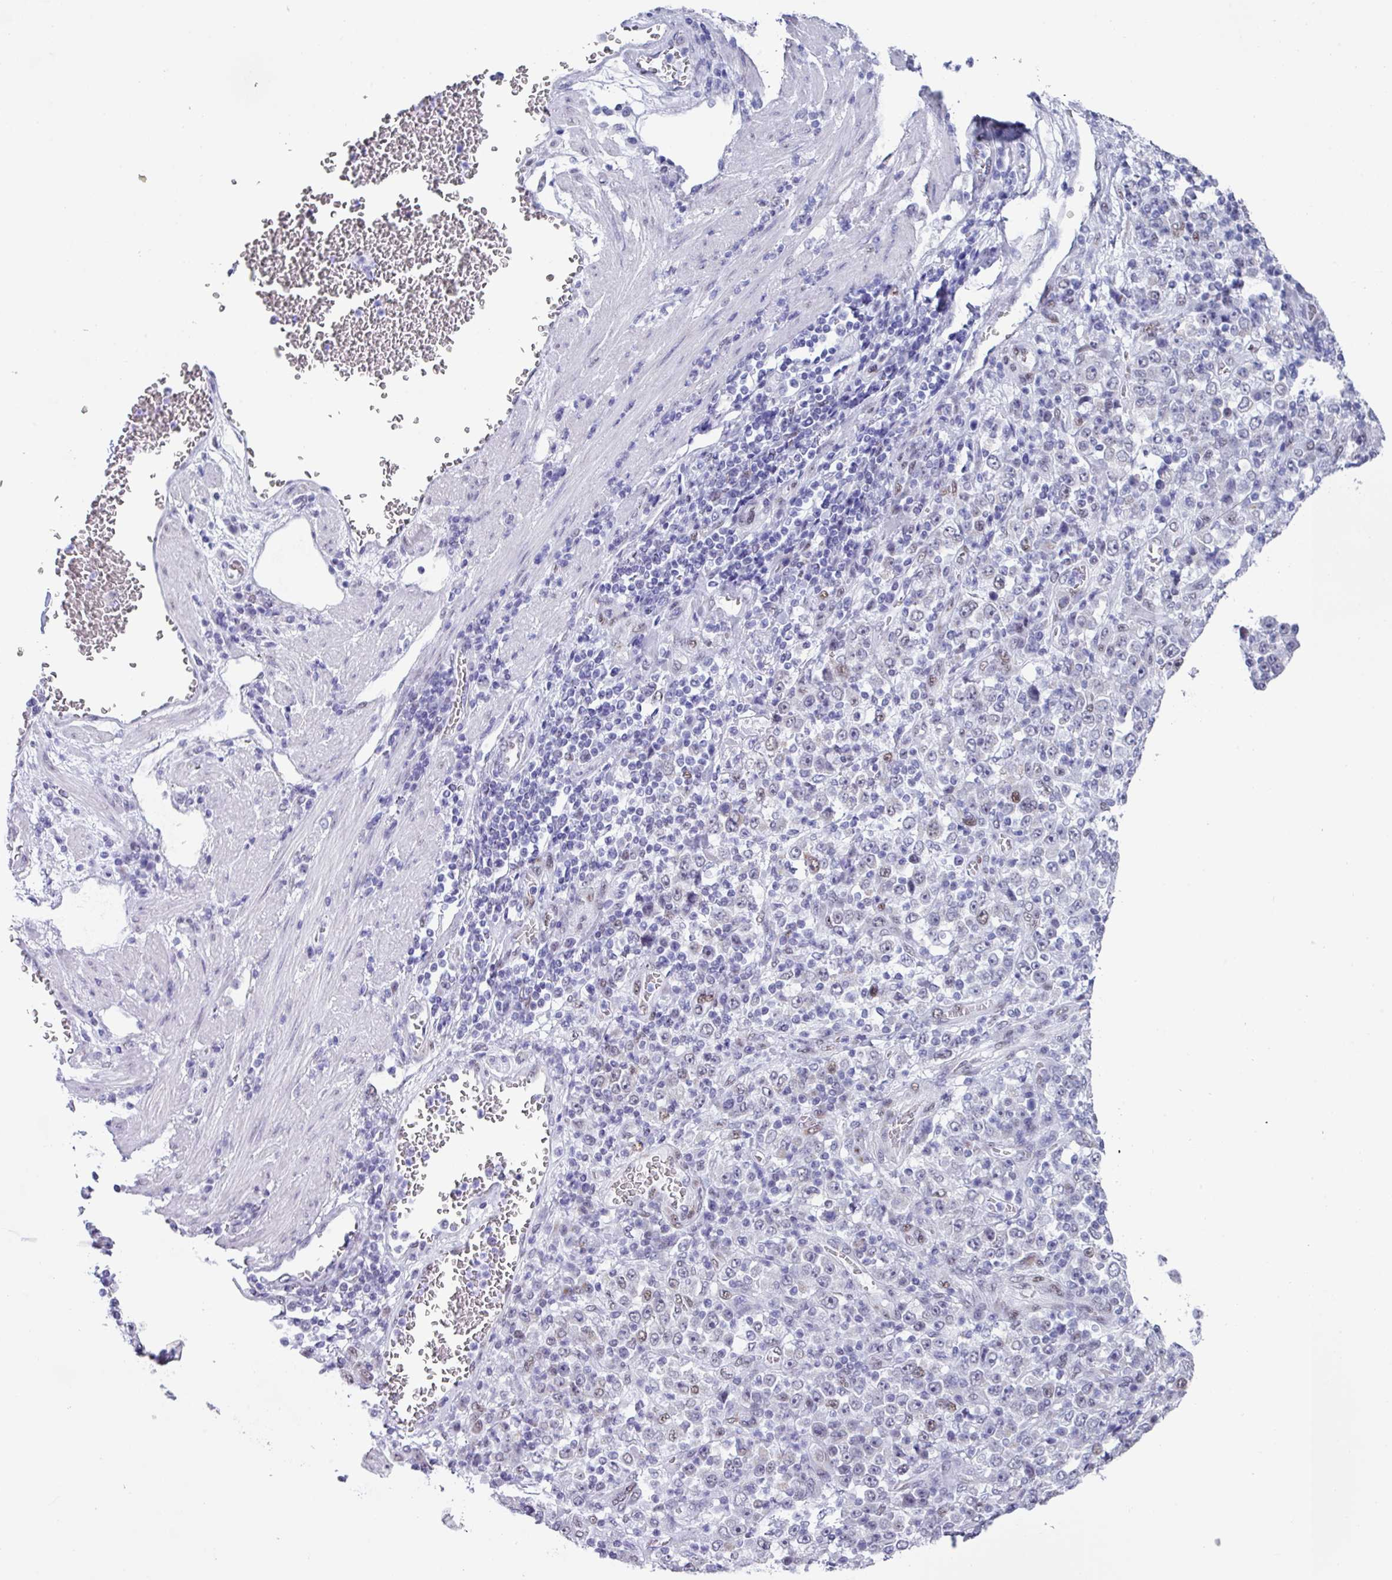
{"staining": {"intensity": "moderate", "quantity": "<25%", "location": "nuclear"}, "tissue": "stomach cancer", "cell_type": "Tumor cells", "image_type": "cancer", "snomed": [{"axis": "morphology", "description": "Normal tissue, NOS"}, {"axis": "morphology", "description": "Adenocarcinoma, NOS"}, {"axis": "topography", "description": "Stomach, upper"}, {"axis": "topography", "description": "Stomach"}], "caption": "This photomicrograph exhibits stomach adenocarcinoma stained with IHC to label a protein in brown. The nuclear of tumor cells show moderate positivity for the protein. Nuclei are counter-stained blue.", "gene": "PUF60", "patient": {"sex": "male", "age": 59}}